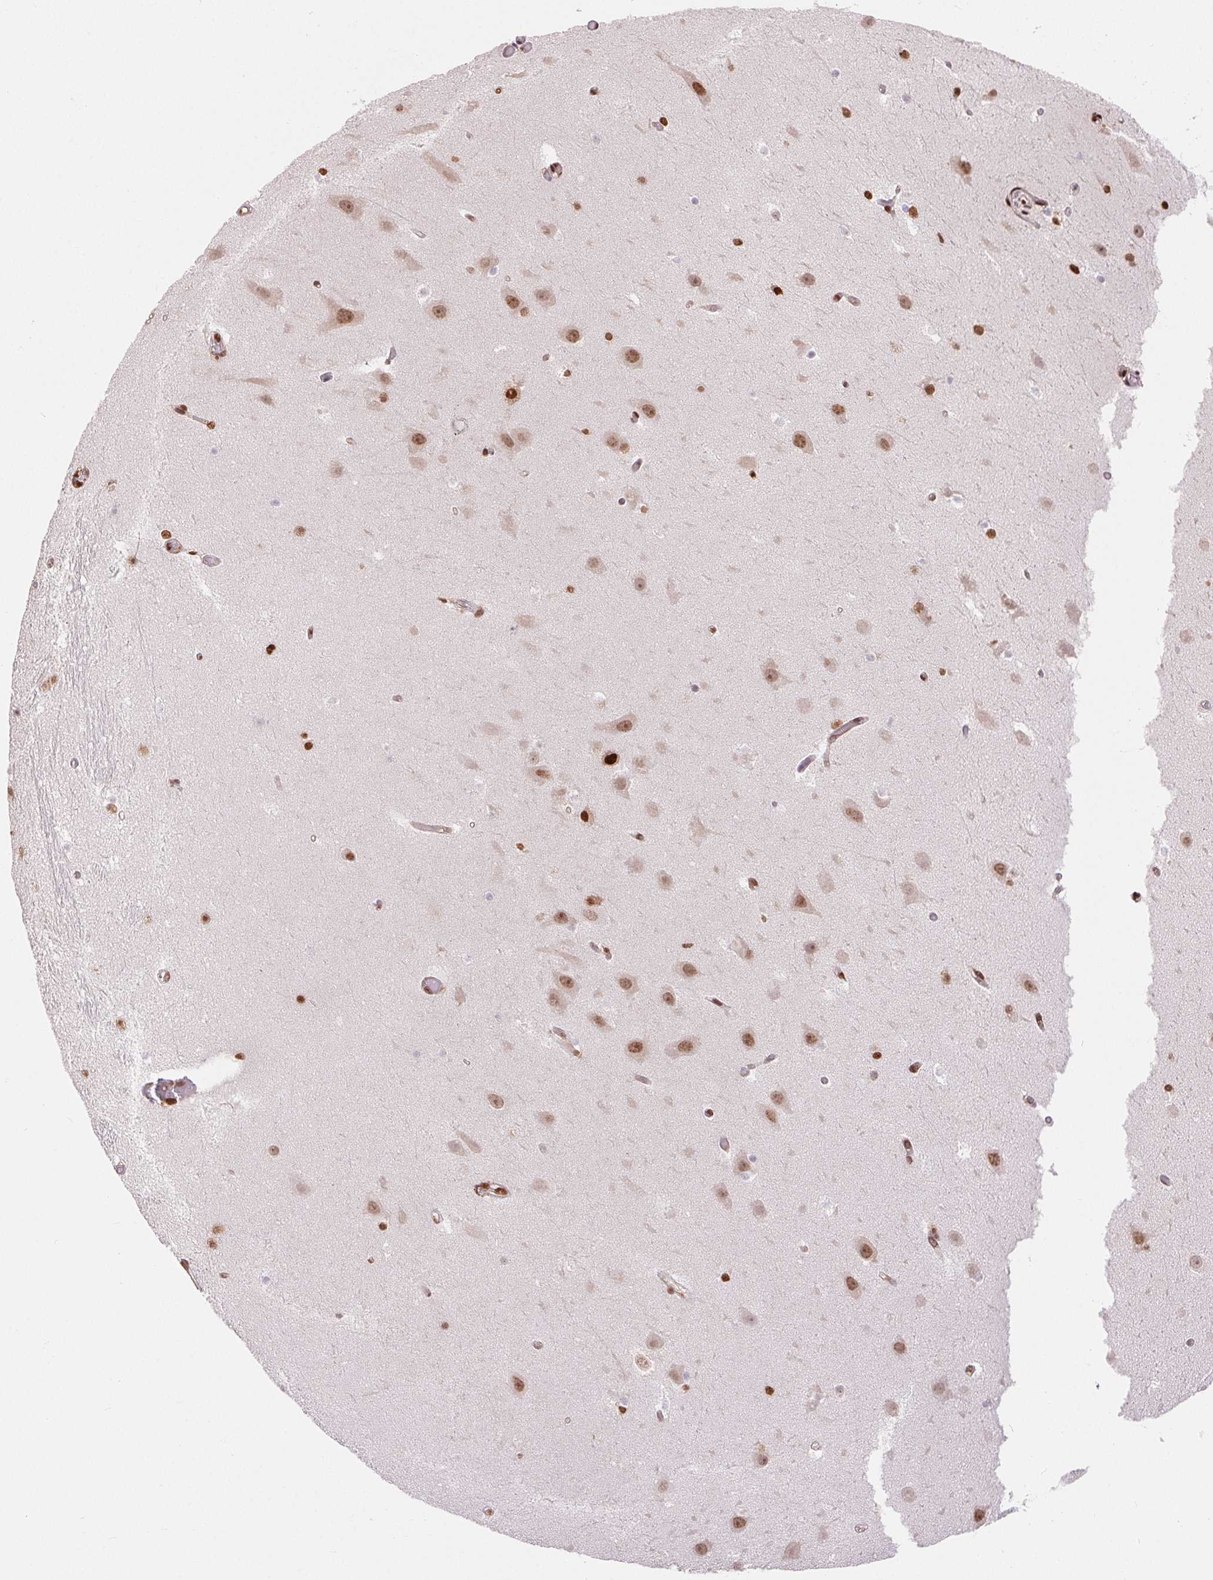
{"staining": {"intensity": "moderate", "quantity": "25%-75%", "location": "nuclear"}, "tissue": "hippocampus", "cell_type": "Glial cells", "image_type": "normal", "snomed": [{"axis": "morphology", "description": "Normal tissue, NOS"}, {"axis": "topography", "description": "Hippocampus"}], "caption": "Hippocampus stained with DAB (3,3'-diaminobenzidine) immunohistochemistry (IHC) demonstrates medium levels of moderate nuclear staining in about 25%-75% of glial cells.", "gene": "ZNF80", "patient": {"sex": "male", "age": 26}}